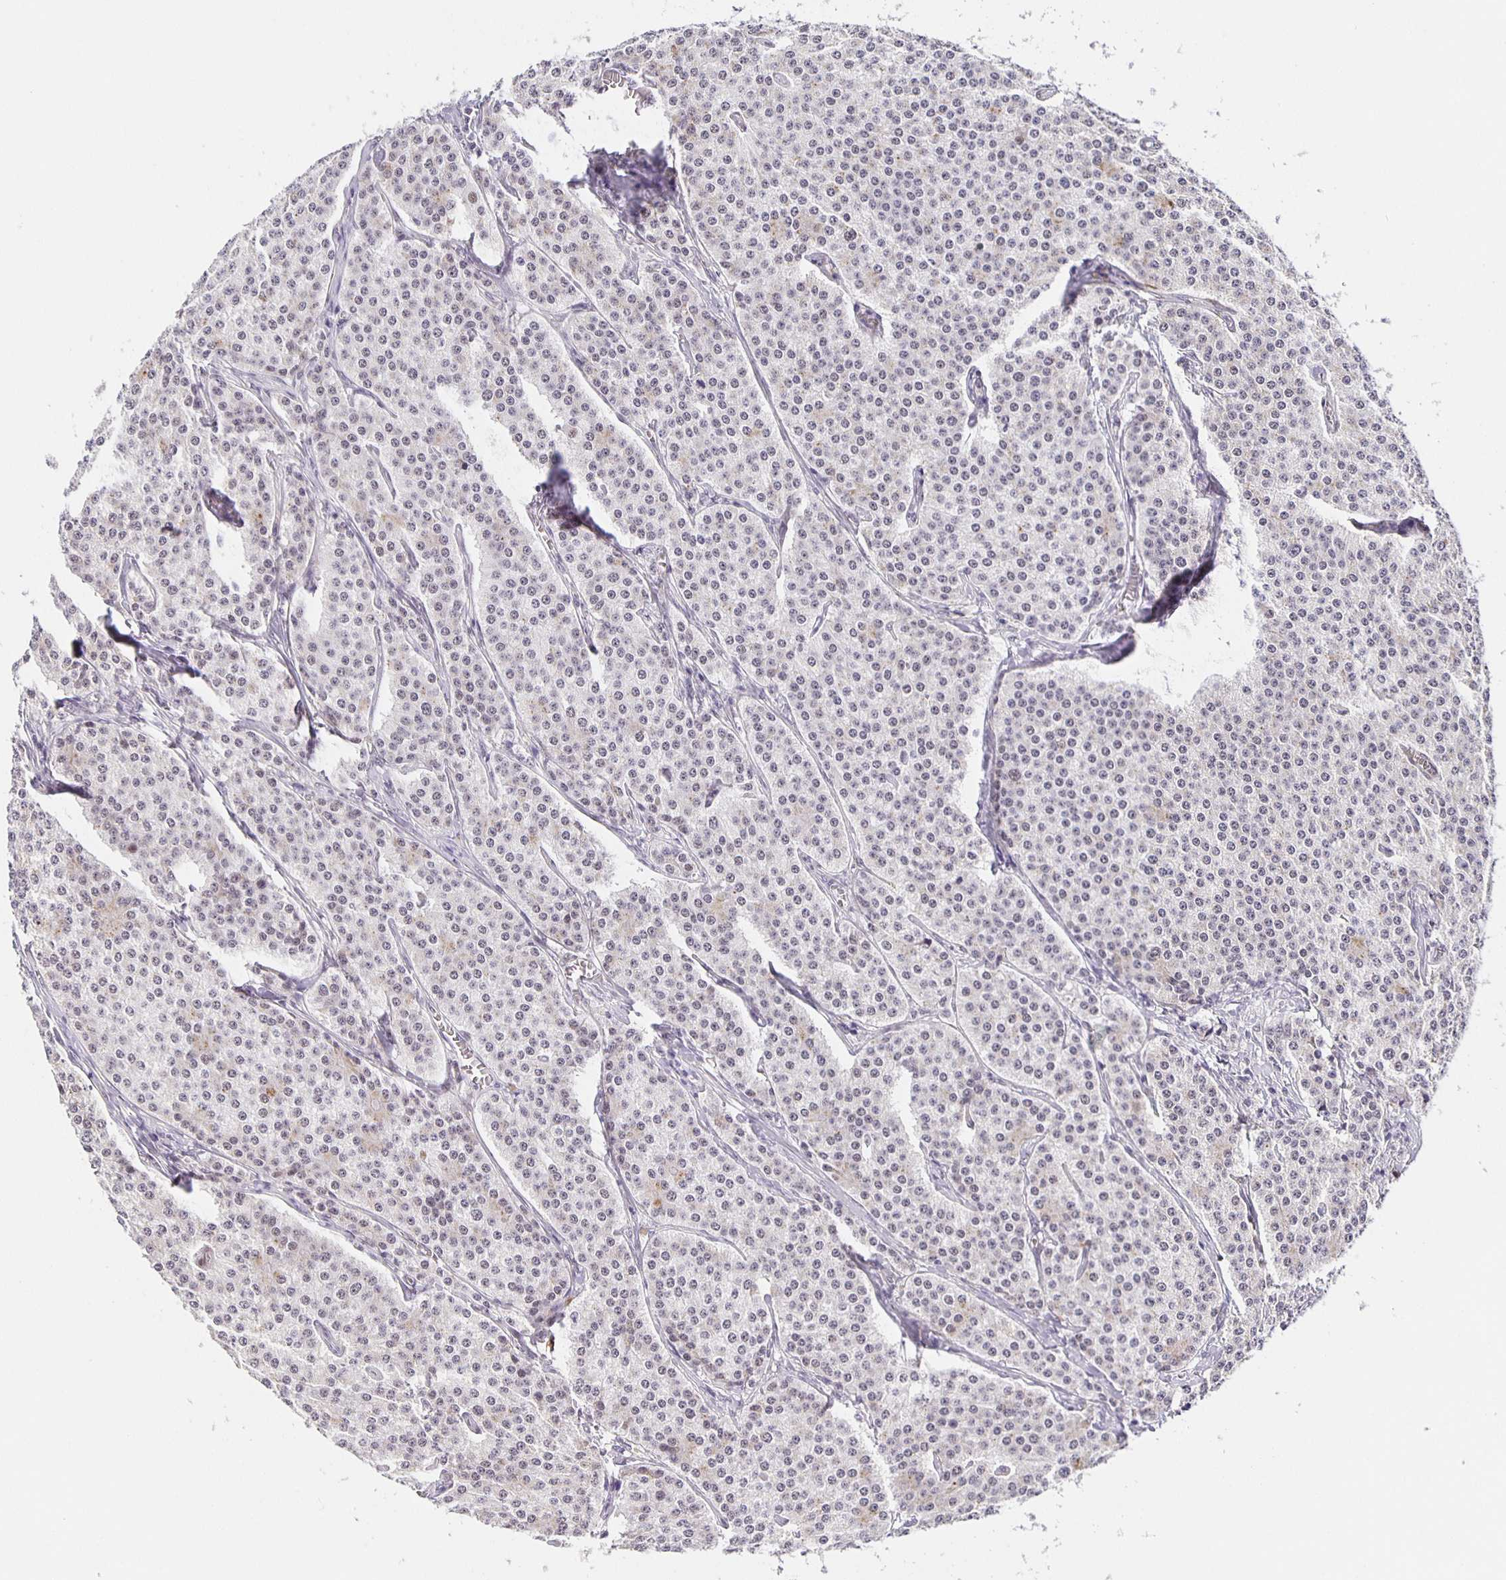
{"staining": {"intensity": "negative", "quantity": "none", "location": "none"}, "tissue": "carcinoid", "cell_type": "Tumor cells", "image_type": "cancer", "snomed": [{"axis": "morphology", "description": "Carcinoid, malignant, NOS"}, {"axis": "topography", "description": "Small intestine"}], "caption": "The micrograph displays no significant expression in tumor cells of carcinoid.", "gene": "ZRANB2", "patient": {"sex": "female", "age": 64}}